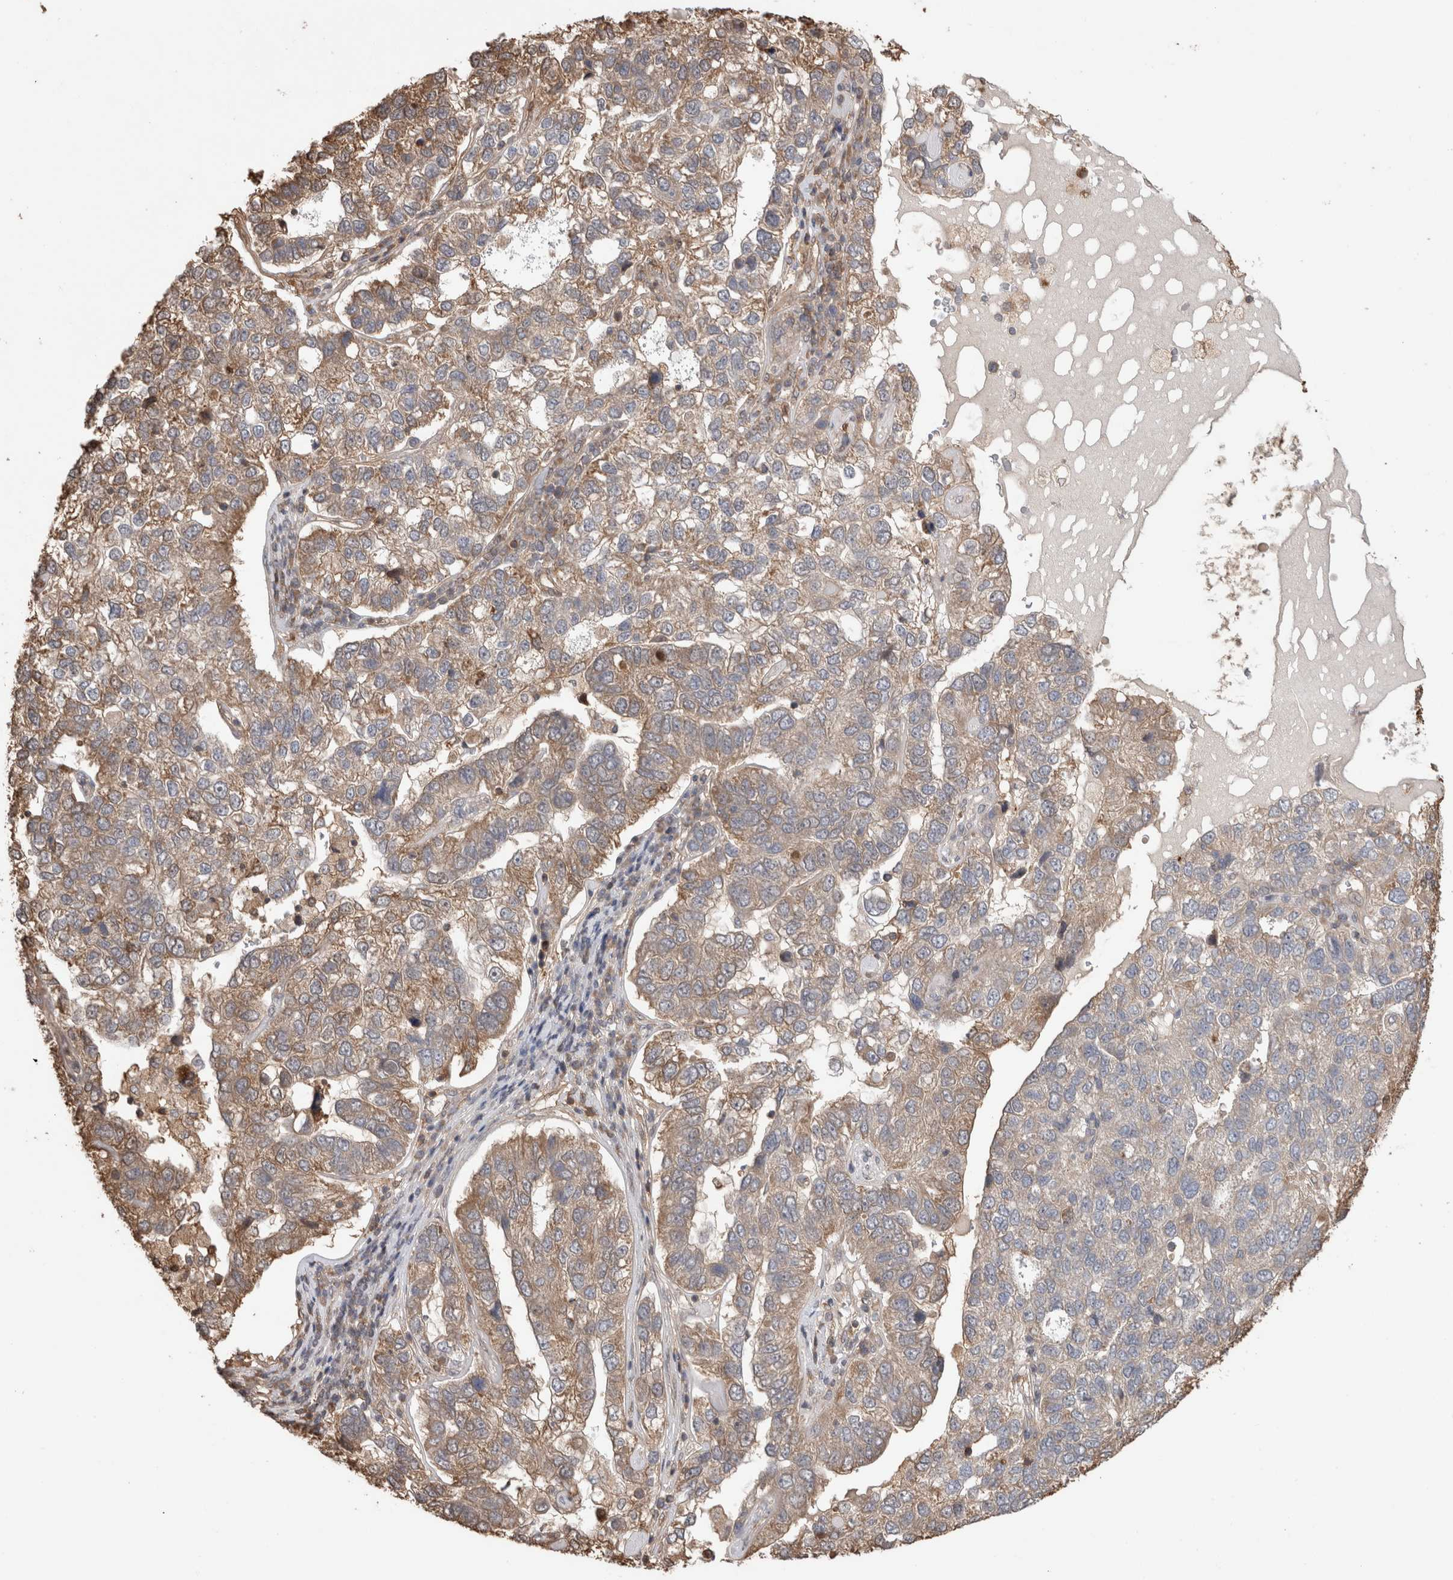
{"staining": {"intensity": "moderate", "quantity": ">75%", "location": "cytoplasmic/membranous"}, "tissue": "pancreatic cancer", "cell_type": "Tumor cells", "image_type": "cancer", "snomed": [{"axis": "morphology", "description": "Adenocarcinoma, NOS"}, {"axis": "topography", "description": "Pancreas"}], "caption": "Immunohistochemical staining of human pancreatic cancer exhibits medium levels of moderate cytoplasmic/membranous protein positivity in about >75% of tumor cells.", "gene": "TRIM5", "patient": {"sex": "female", "age": 61}}